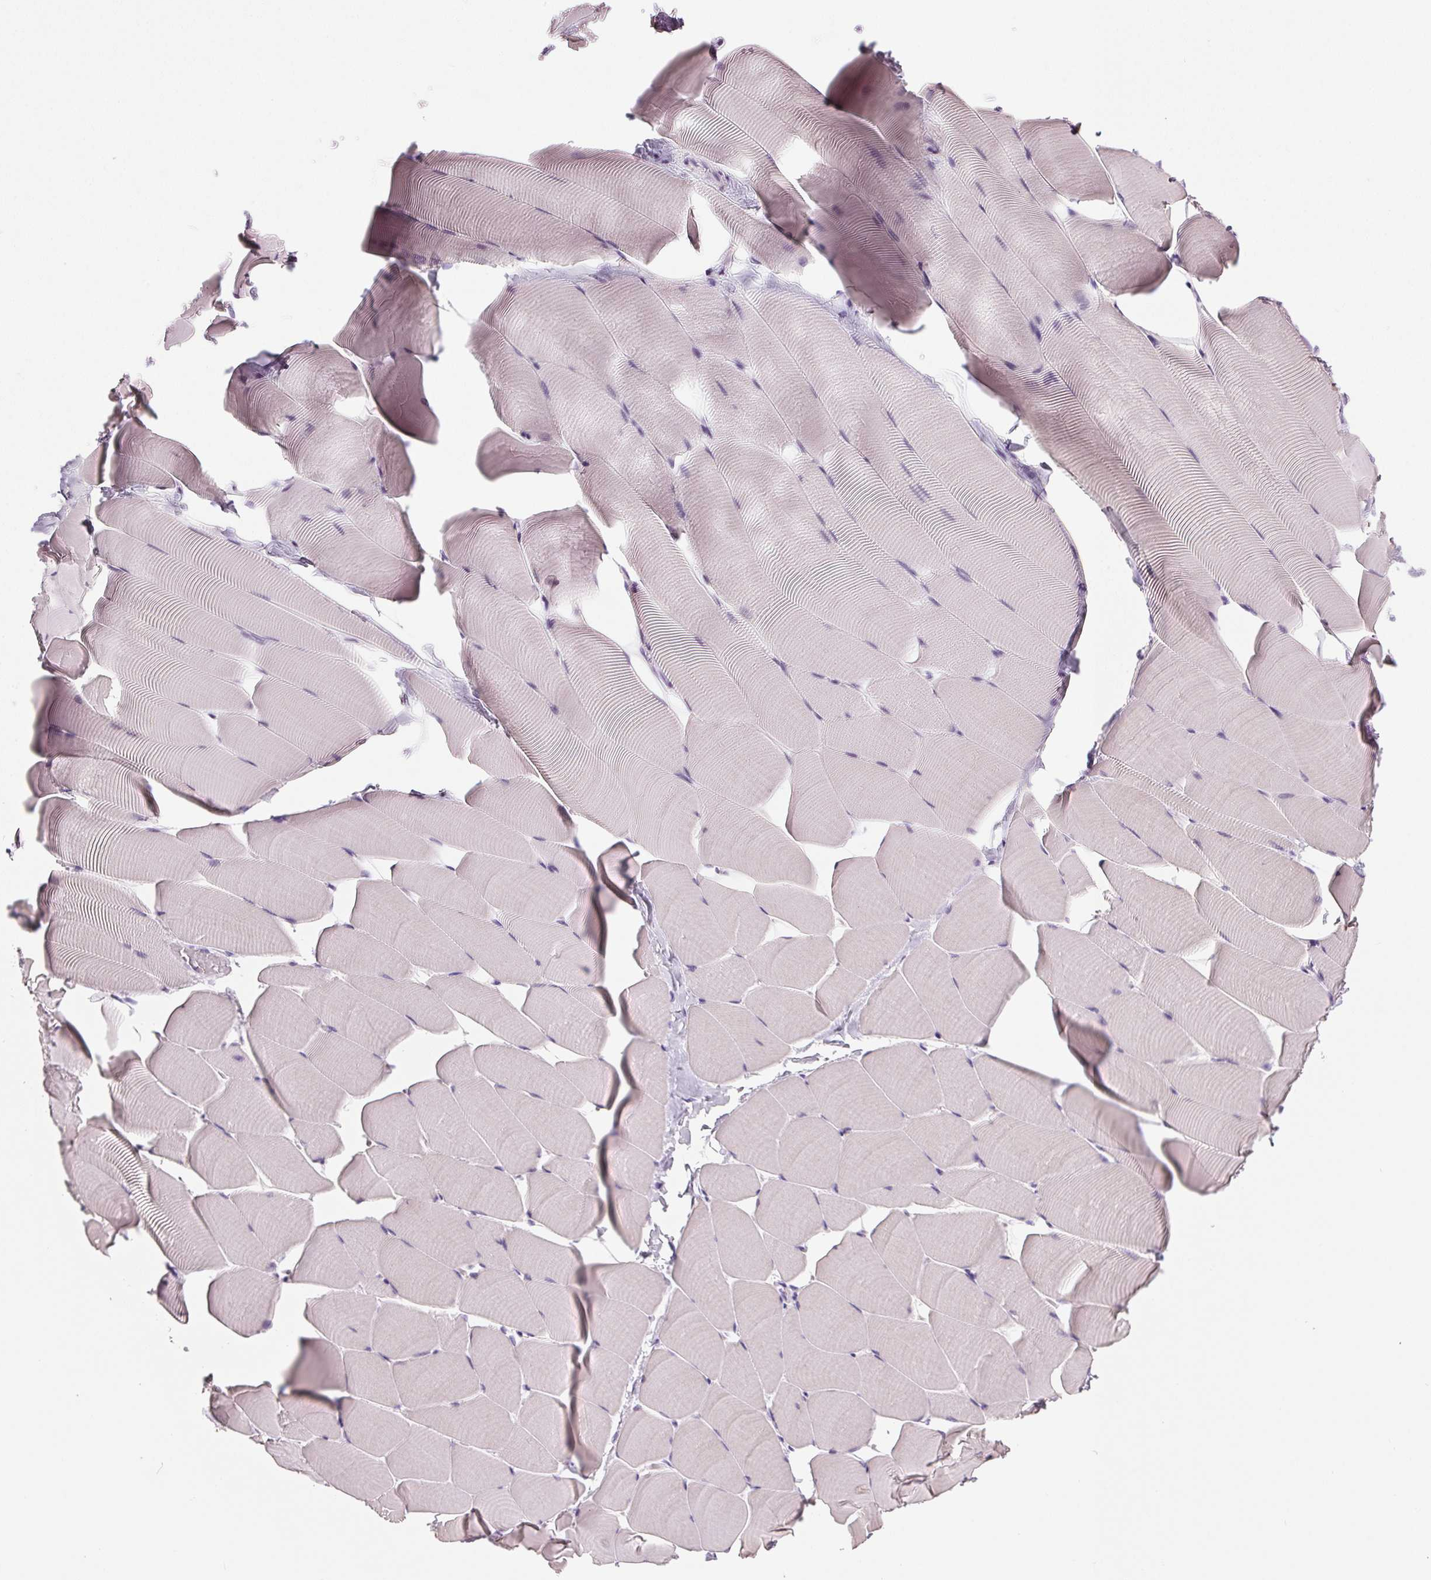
{"staining": {"intensity": "negative", "quantity": "none", "location": "none"}, "tissue": "skeletal muscle", "cell_type": "Myocytes", "image_type": "normal", "snomed": [{"axis": "morphology", "description": "Normal tissue, NOS"}, {"axis": "topography", "description": "Skeletal muscle"}], "caption": "Immunohistochemistry image of unremarkable skeletal muscle stained for a protein (brown), which demonstrates no positivity in myocytes.", "gene": "MISP", "patient": {"sex": "male", "age": 25}}